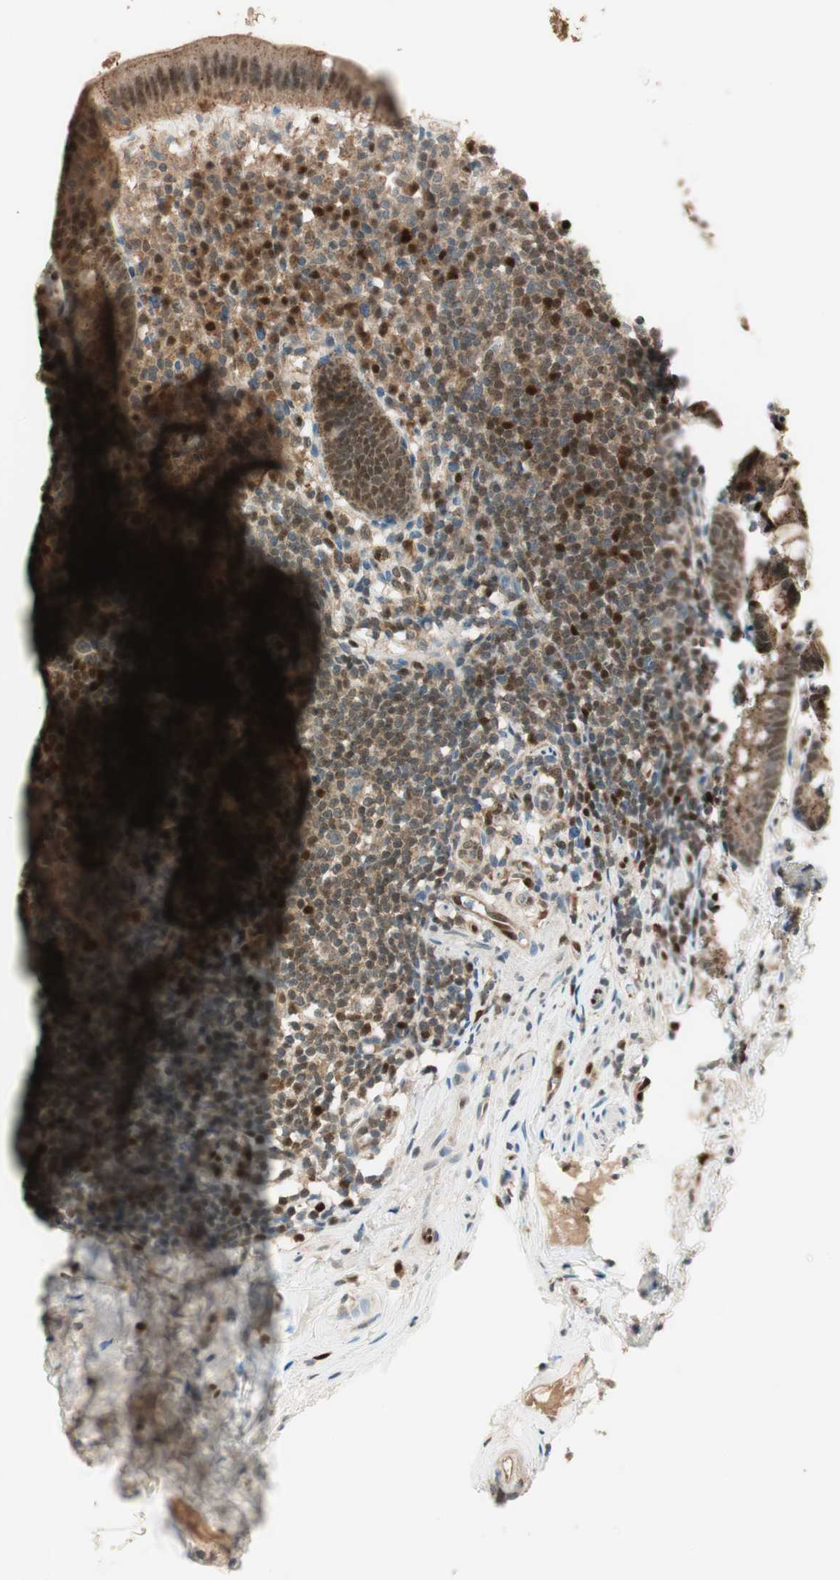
{"staining": {"intensity": "moderate", "quantity": ">75%", "location": "cytoplasmic/membranous,nuclear"}, "tissue": "appendix", "cell_type": "Glandular cells", "image_type": "normal", "snomed": [{"axis": "morphology", "description": "Normal tissue, NOS"}, {"axis": "topography", "description": "Appendix"}], "caption": "Benign appendix was stained to show a protein in brown. There is medium levels of moderate cytoplasmic/membranous,nuclear positivity in approximately >75% of glandular cells. The staining was performed using DAB, with brown indicating positive protein expression. Nuclei are stained blue with hematoxylin.", "gene": "LTA4H", "patient": {"sex": "male", "age": 52}}